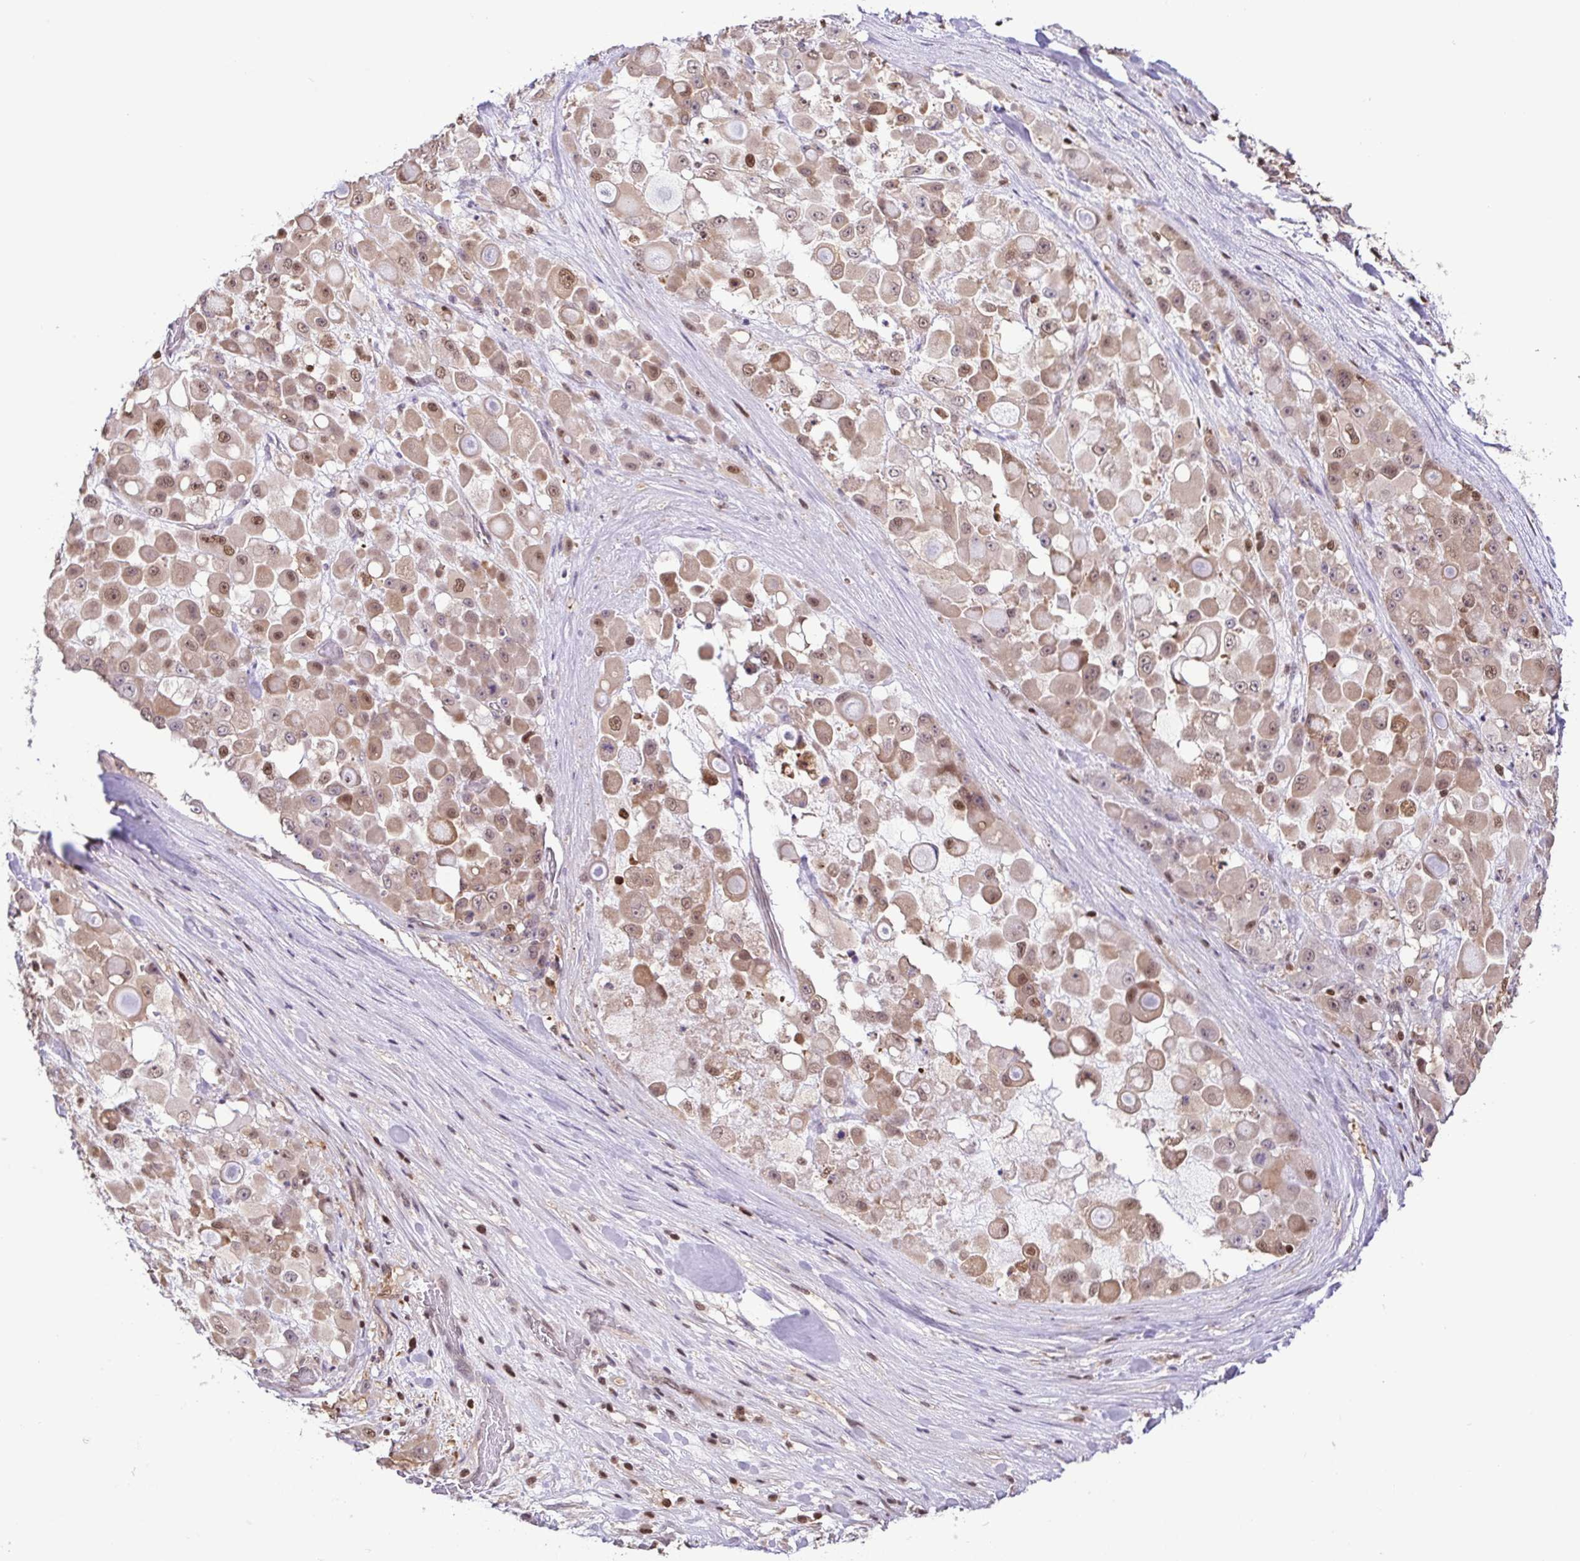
{"staining": {"intensity": "moderate", "quantity": ">75%", "location": "cytoplasmic/membranous,nuclear"}, "tissue": "stomach cancer", "cell_type": "Tumor cells", "image_type": "cancer", "snomed": [{"axis": "morphology", "description": "Adenocarcinoma, NOS"}, {"axis": "topography", "description": "Stomach"}], "caption": "Tumor cells reveal moderate cytoplasmic/membranous and nuclear staining in approximately >75% of cells in adenocarcinoma (stomach). The staining was performed using DAB to visualize the protein expression in brown, while the nuclei were stained in blue with hematoxylin (Magnification: 20x).", "gene": "PSMB9", "patient": {"sex": "female", "age": 76}}